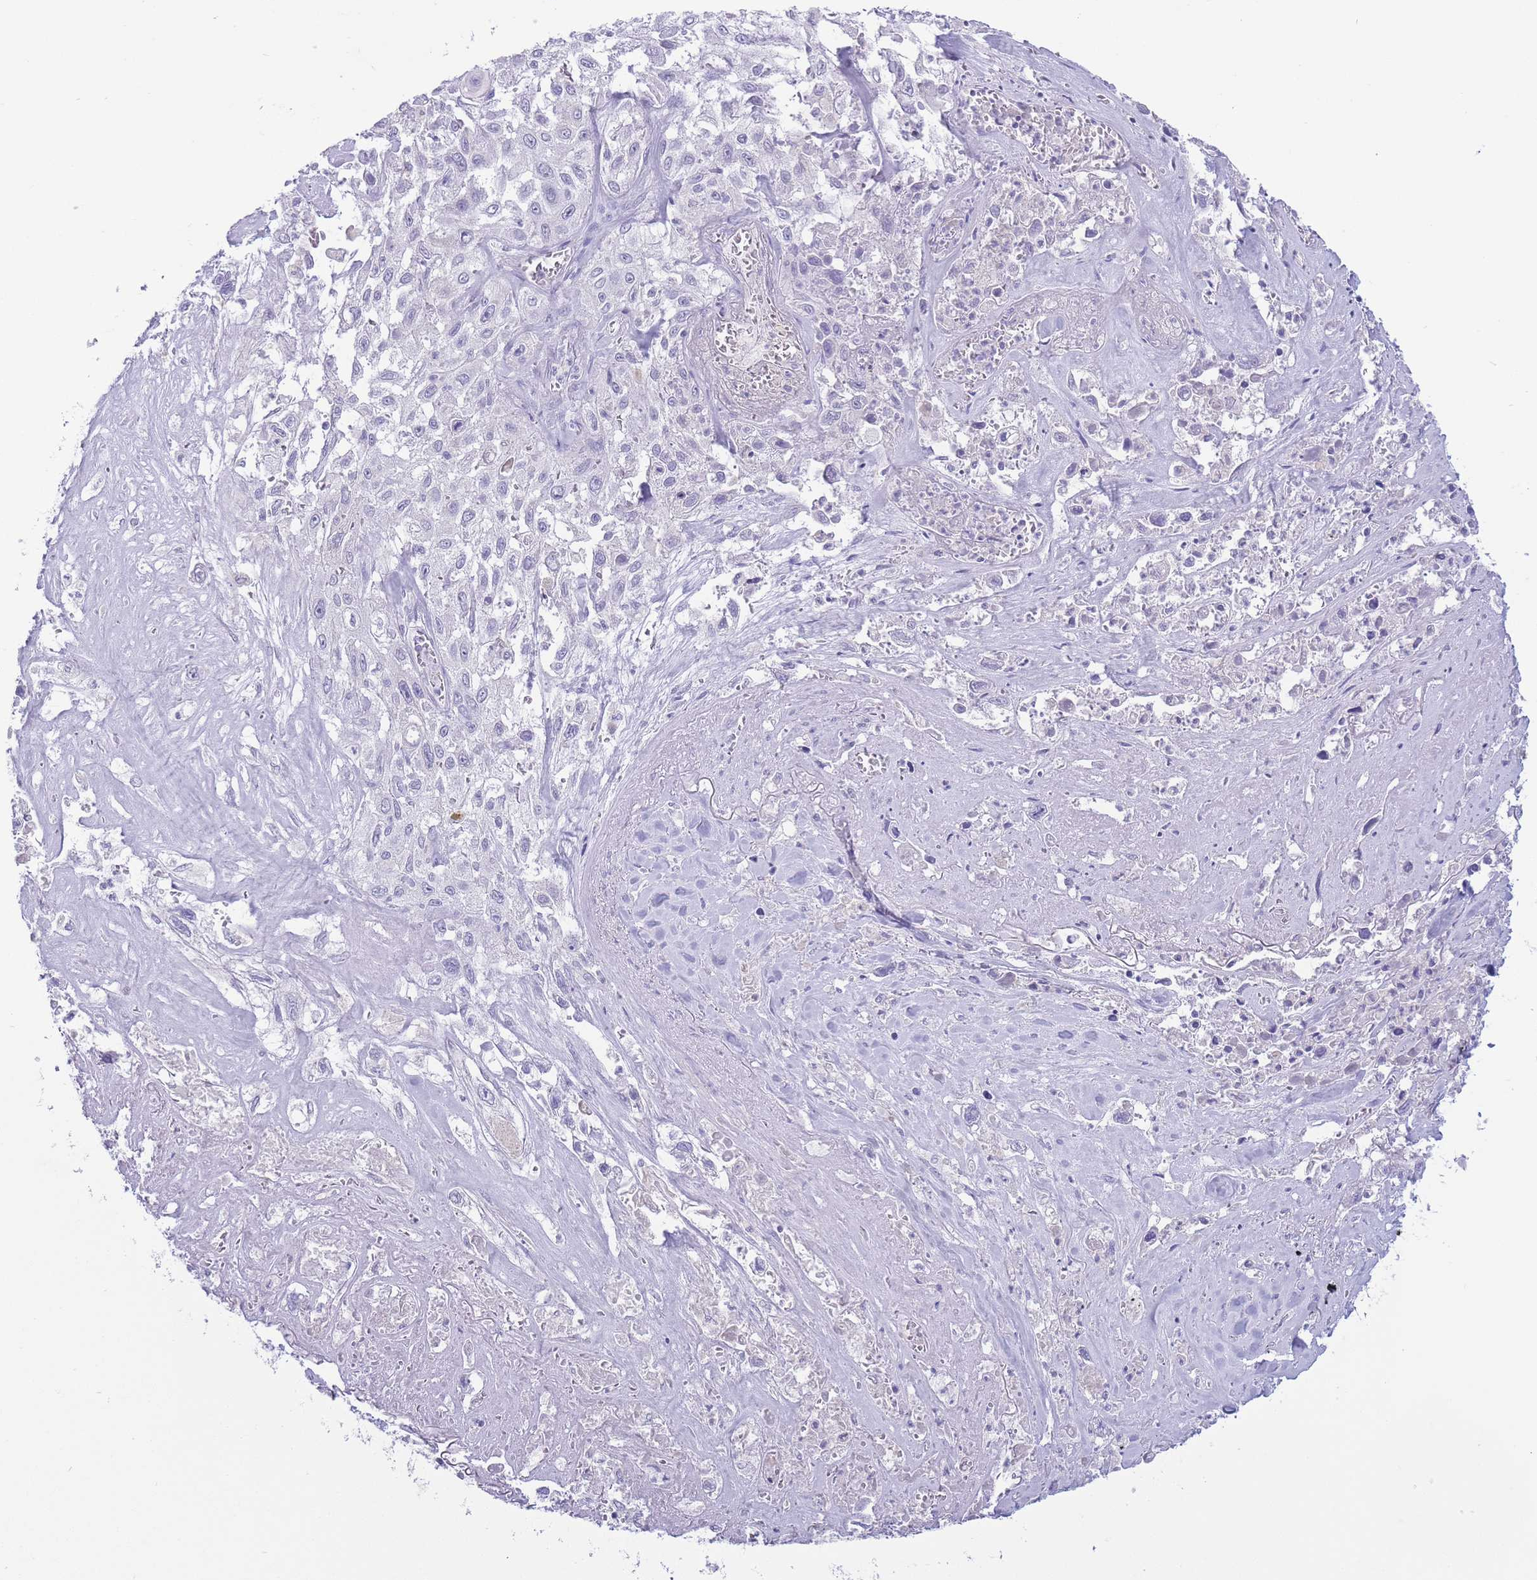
{"staining": {"intensity": "negative", "quantity": "none", "location": "none"}, "tissue": "lung cancer", "cell_type": "Tumor cells", "image_type": "cancer", "snomed": [{"axis": "morphology", "description": "Squamous cell carcinoma, NOS"}, {"axis": "topography", "description": "Lung"}], "caption": "Tumor cells show no significant protein expression in lung cancer.", "gene": "ASAP3", "patient": {"sex": "female", "age": 69}}